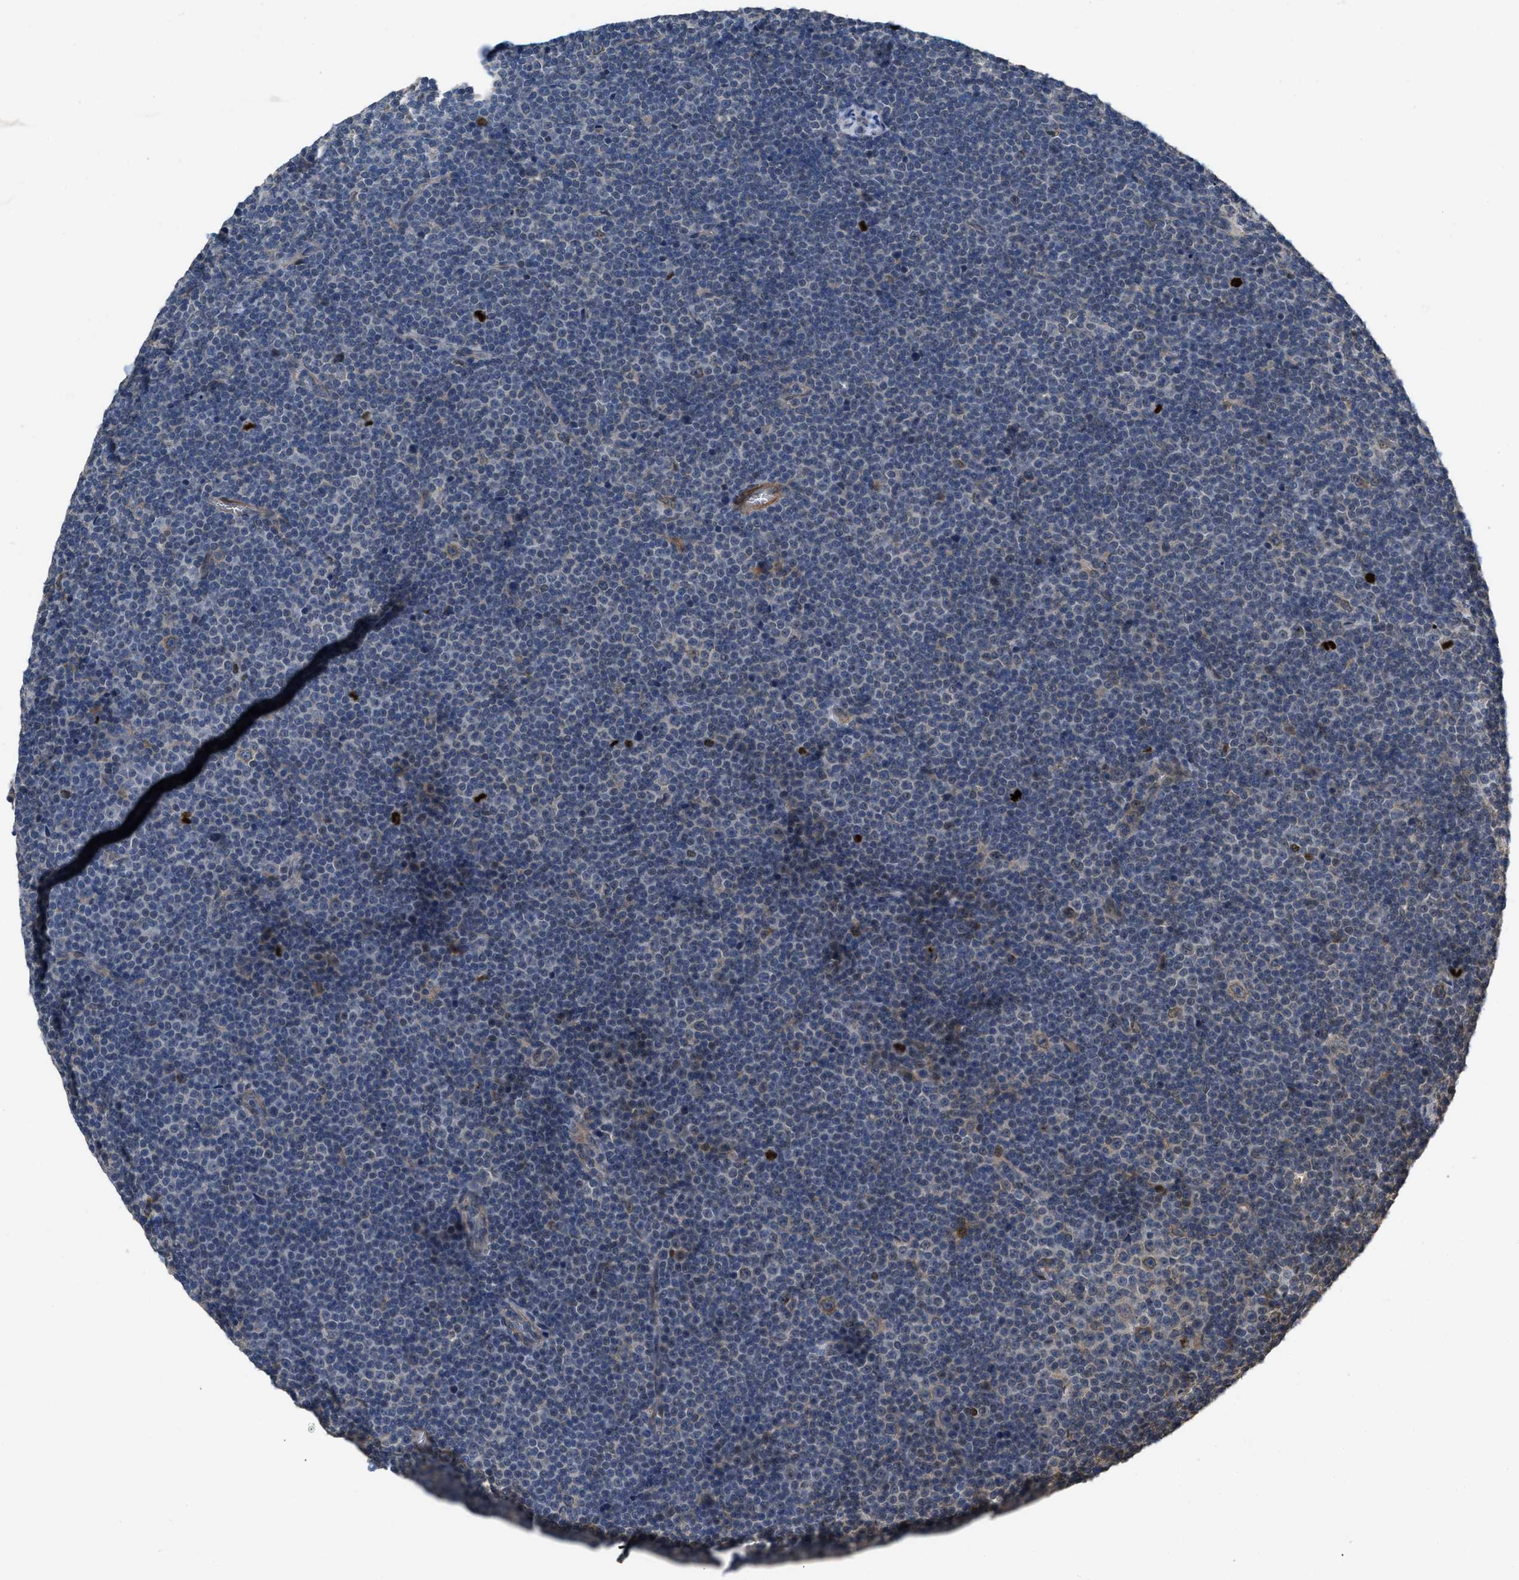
{"staining": {"intensity": "negative", "quantity": "none", "location": "none"}, "tissue": "lymphoma", "cell_type": "Tumor cells", "image_type": "cancer", "snomed": [{"axis": "morphology", "description": "Malignant lymphoma, non-Hodgkin's type, Low grade"}, {"axis": "topography", "description": "Lymph node"}], "caption": "Human malignant lymphoma, non-Hodgkin's type (low-grade) stained for a protein using immunohistochemistry displays no staining in tumor cells.", "gene": "UTRN", "patient": {"sex": "female", "age": 67}}